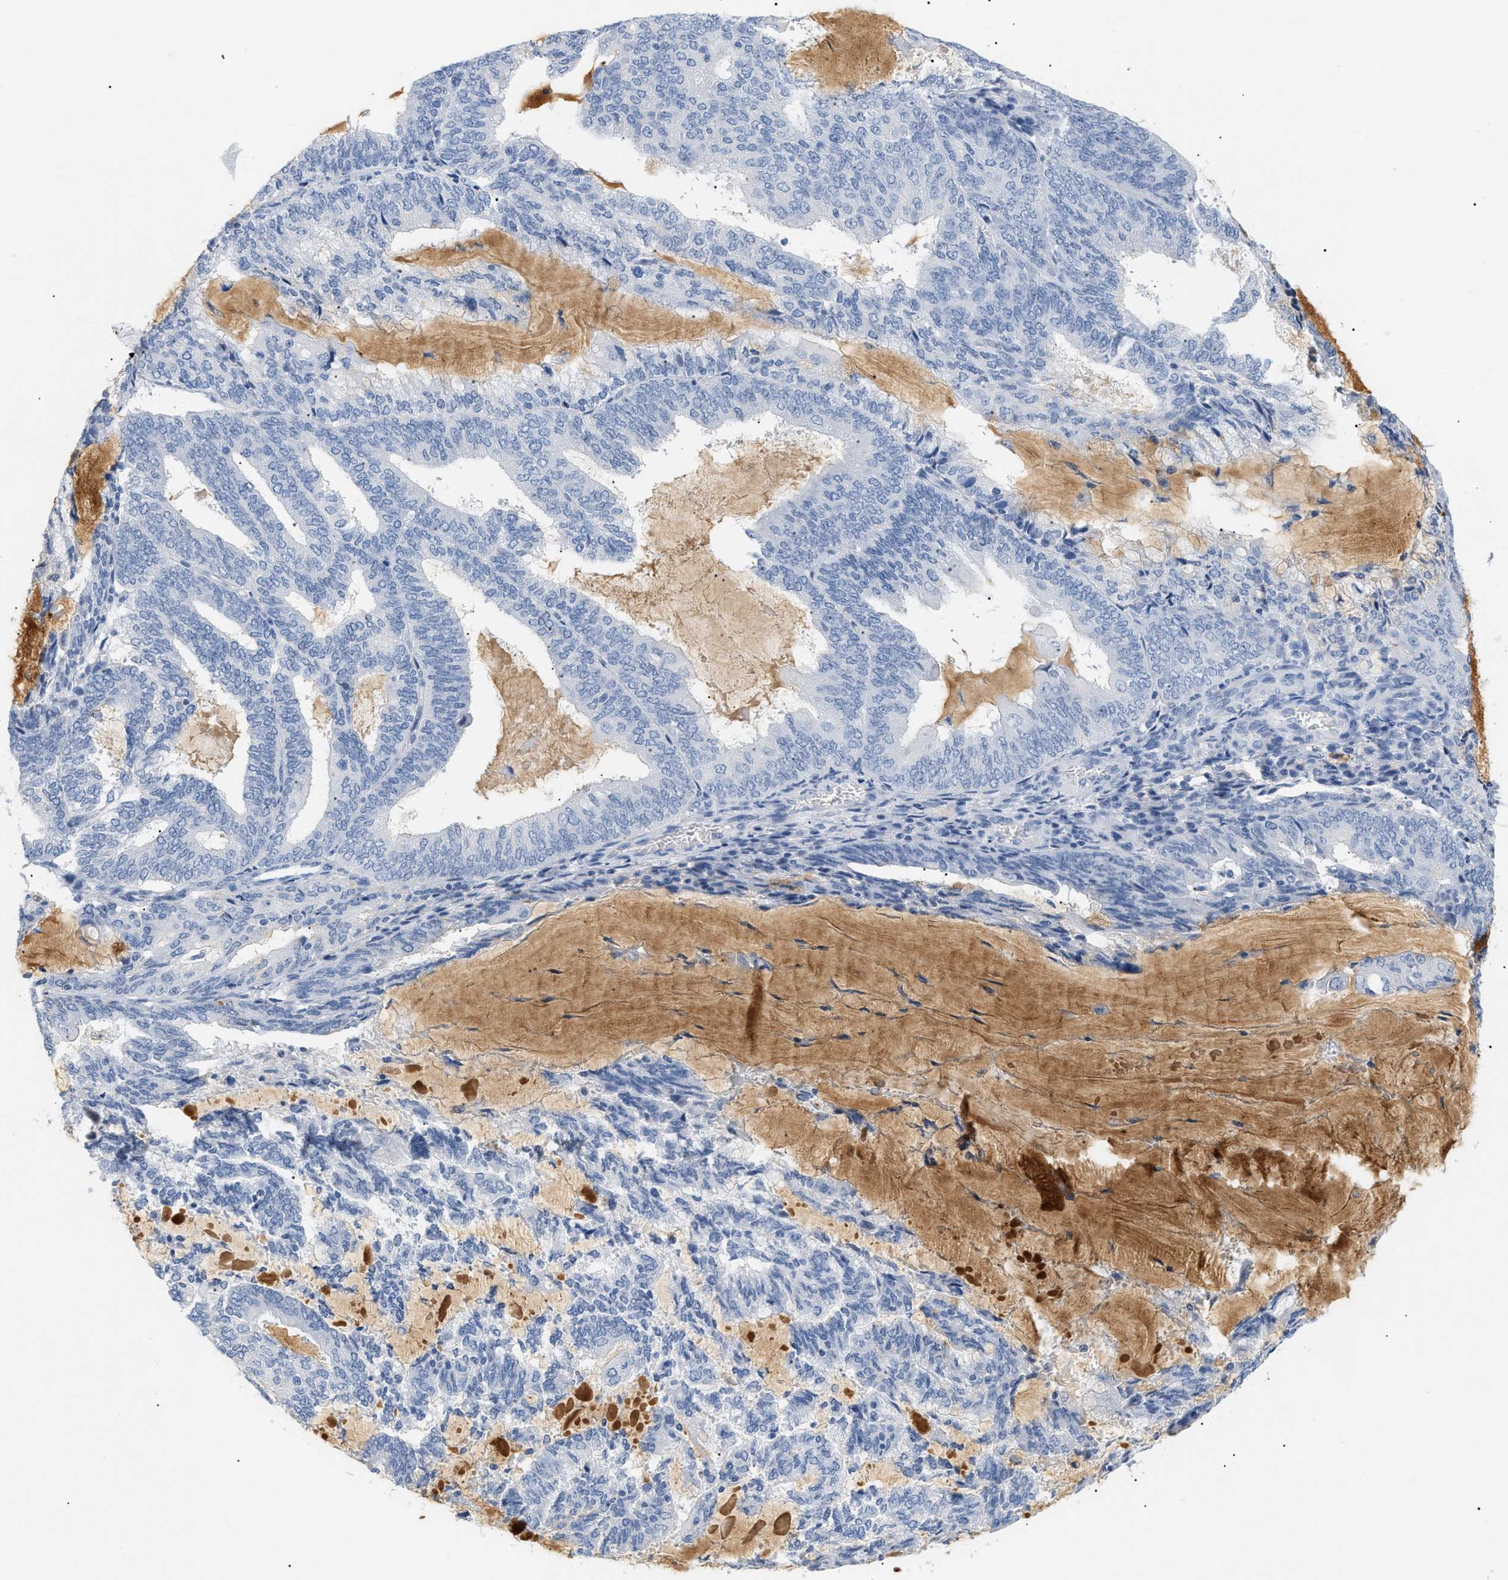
{"staining": {"intensity": "negative", "quantity": "none", "location": "none"}, "tissue": "endometrial cancer", "cell_type": "Tumor cells", "image_type": "cancer", "snomed": [{"axis": "morphology", "description": "Adenocarcinoma, NOS"}, {"axis": "topography", "description": "Endometrium"}], "caption": "Immunohistochemistry micrograph of human endometrial cancer stained for a protein (brown), which displays no expression in tumor cells.", "gene": "CFH", "patient": {"sex": "female", "age": 81}}